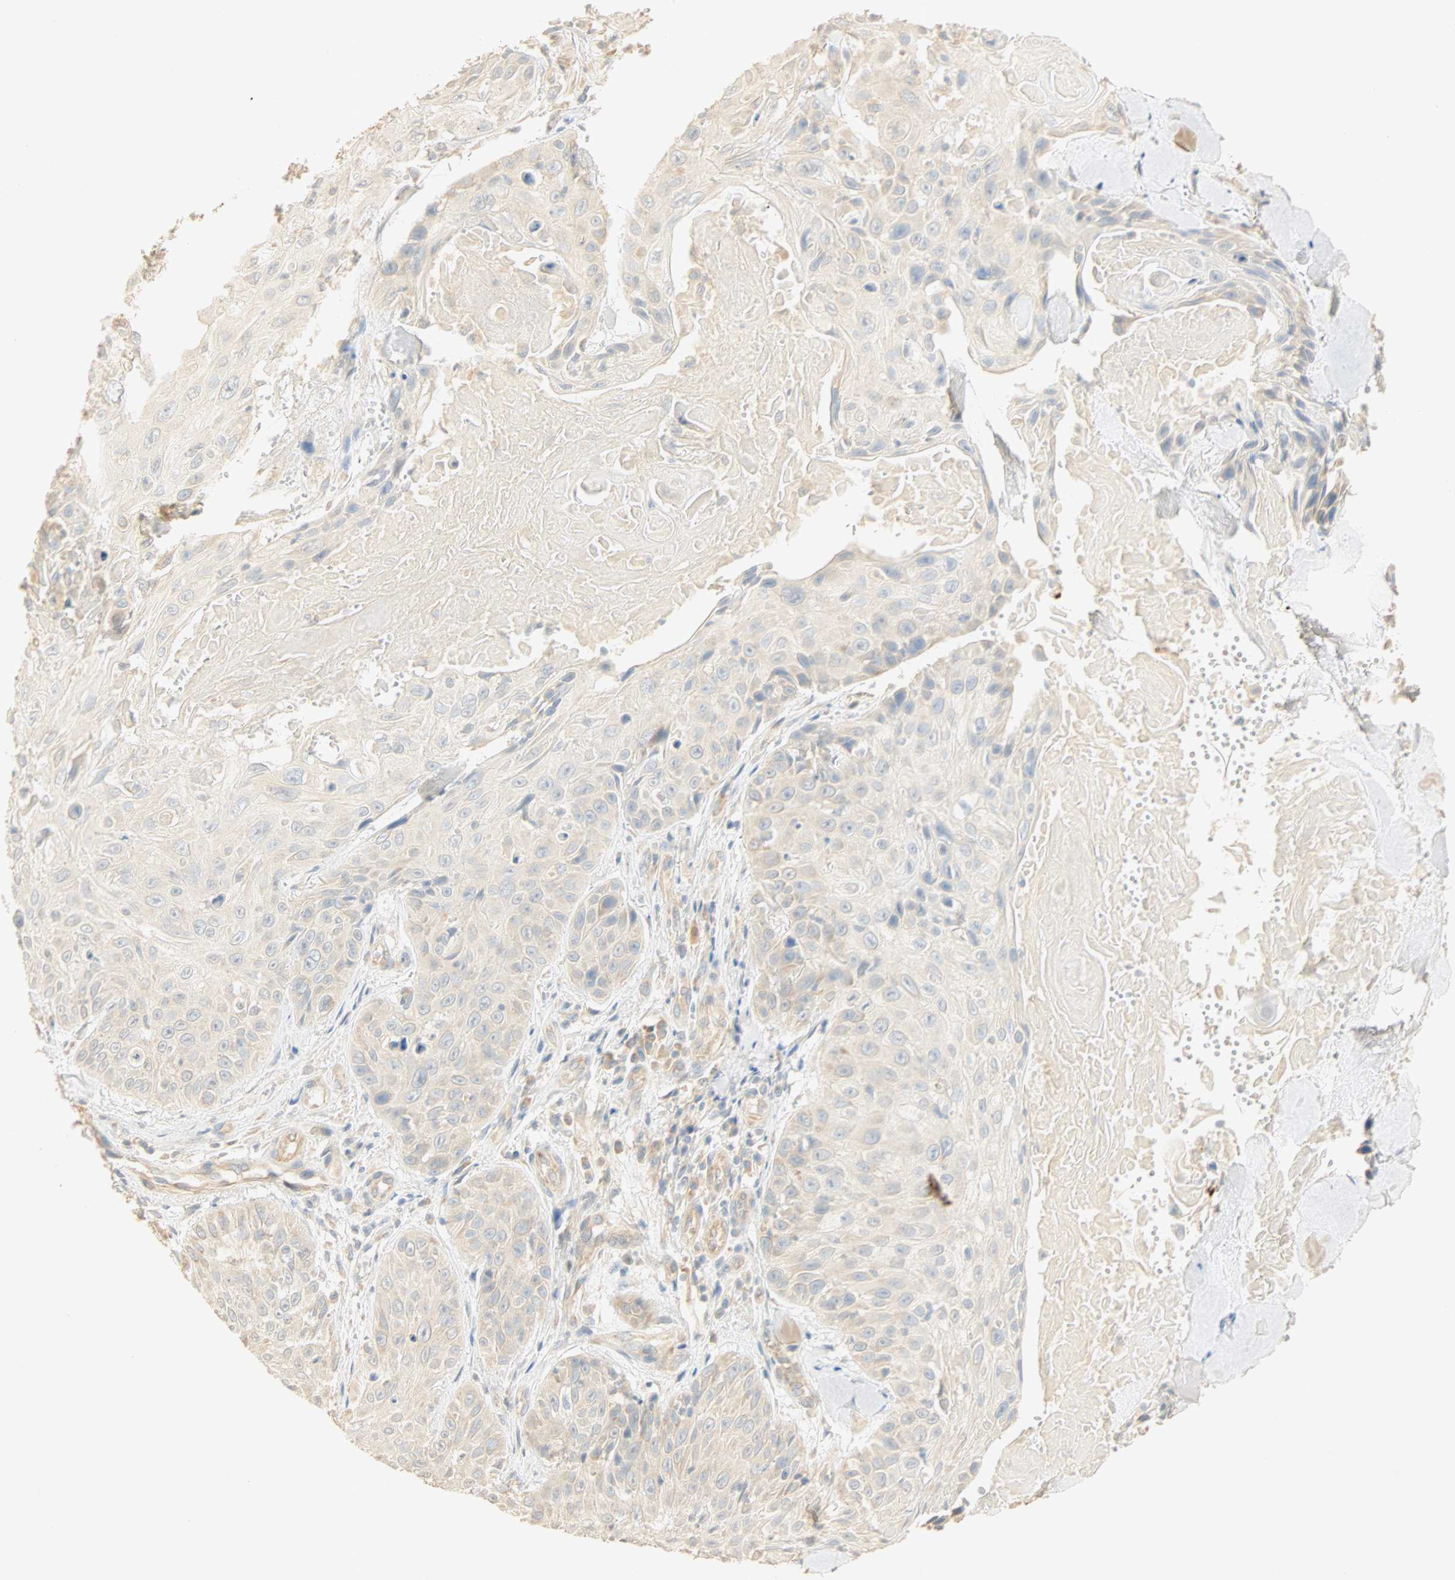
{"staining": {"intensity": "negative", "quantity": "none", "location": "none"}, "tissue": "skin cancer", "cell_type": "Tumor cells", "image_type": "cancer", "snomed": [{"axis": "morphology", "description": "Squamous cell carcinoma, NOS"}, {"axis": "topography", "description": "Skin"}], "caption": "Tumor cells are negative for protein expression in human squamous cell carcinoma (skin).", "gene": "SELENBP1", "patient": {"sex": "male", "age": 86}}